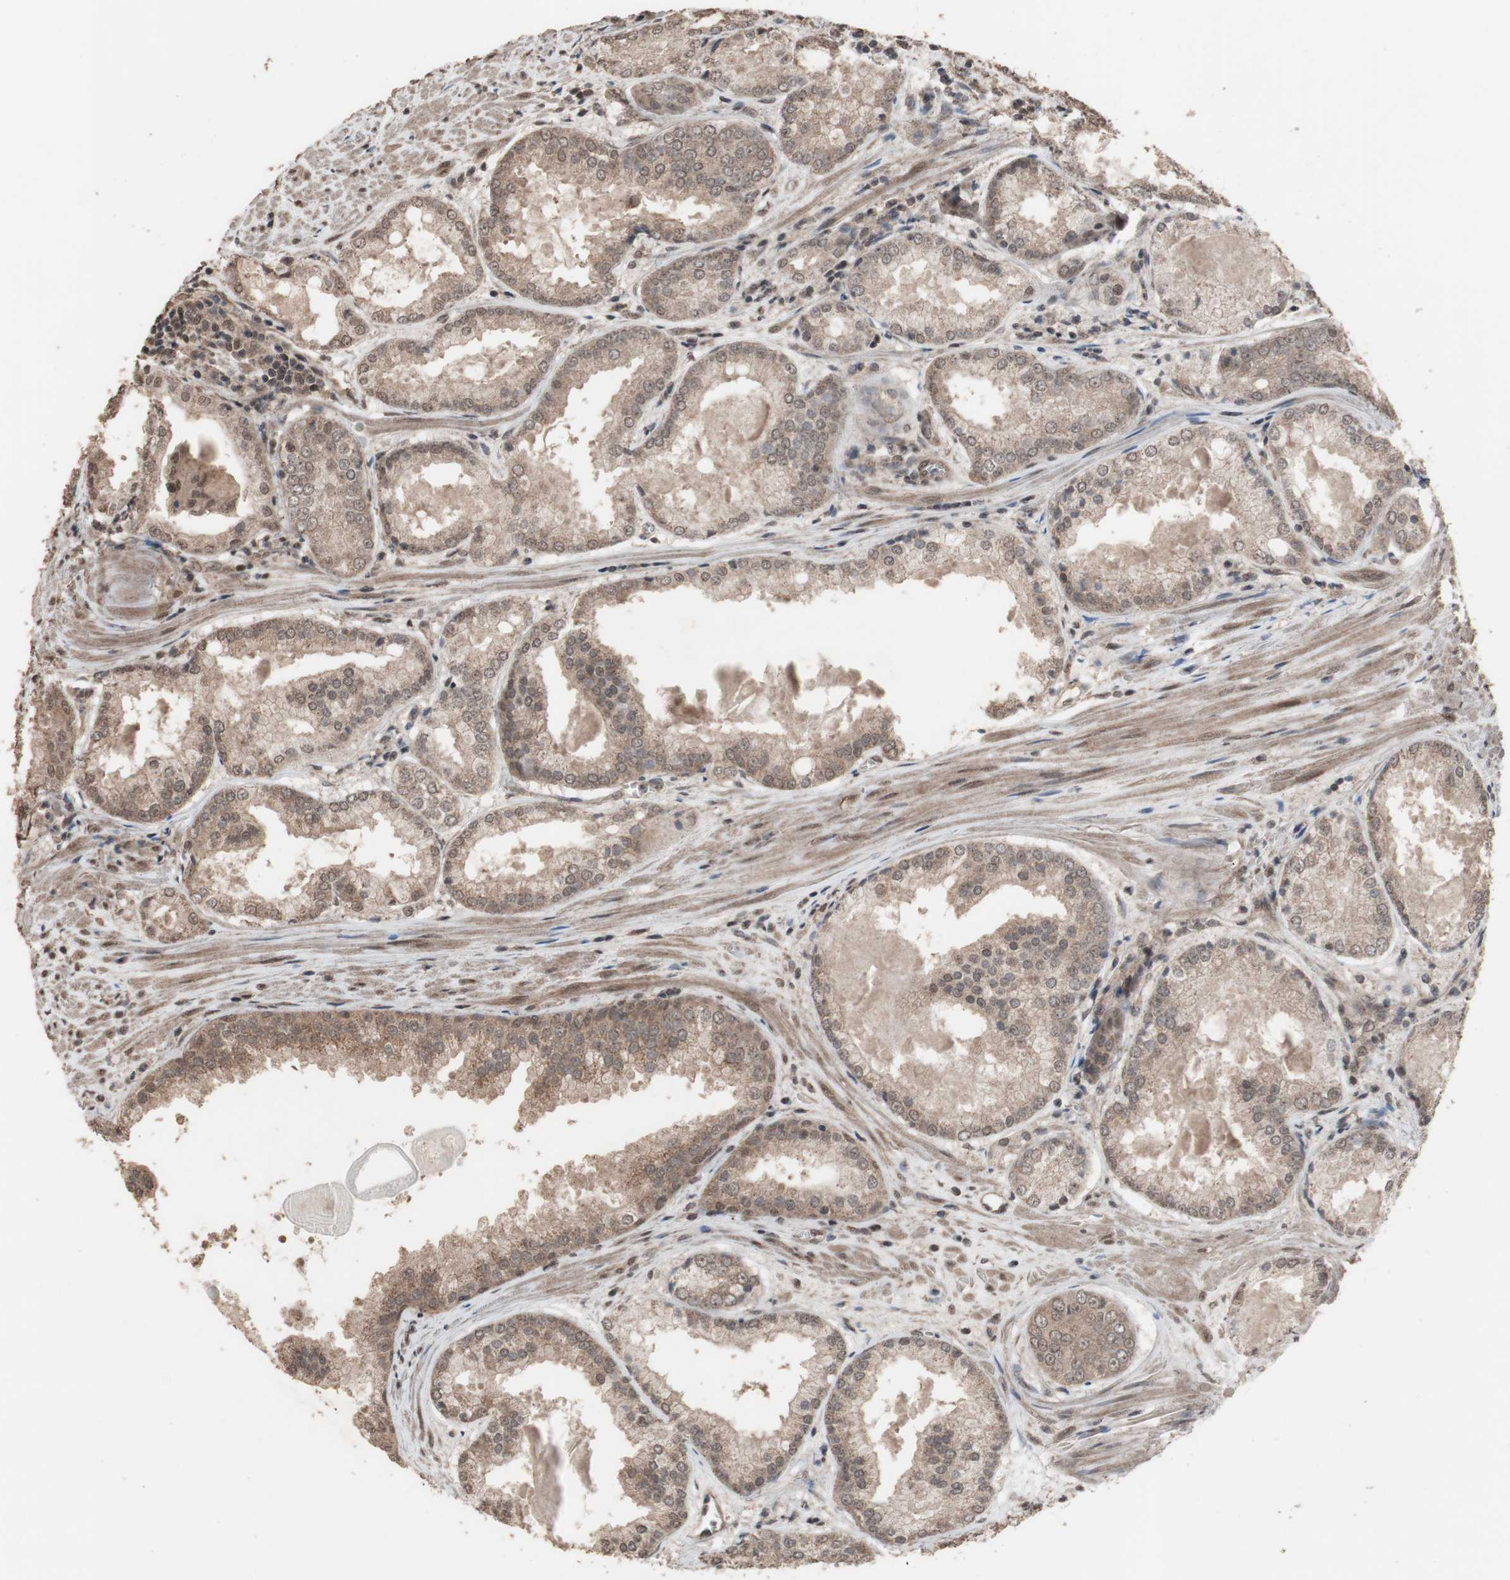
{"staining": {"intensity": "moderate", "quantity": ">75%", "location": "cytoplasmic/membranous"}, "tissue": "prostate cancer", "cell_type": "Tumor cells", "image_type": "cancer", "snomed": [{"axis": "morphology", "description": "Adenocarcinoma, Low grade"}, {"axis": "topography", "description": "Prostate"}], "caption": "Moderate cytoplasmic/membranous protein staining is identified in about >75% of tumor cells in prostate cancer. The staining was performed using DAB (3,3'-diaminobenzidine), with brown indicating positive protein expression. Nuclei are stained blue with hematoxylin.", "gene": "KANSL1", "patient": {"sex": "male", "age": 64}}